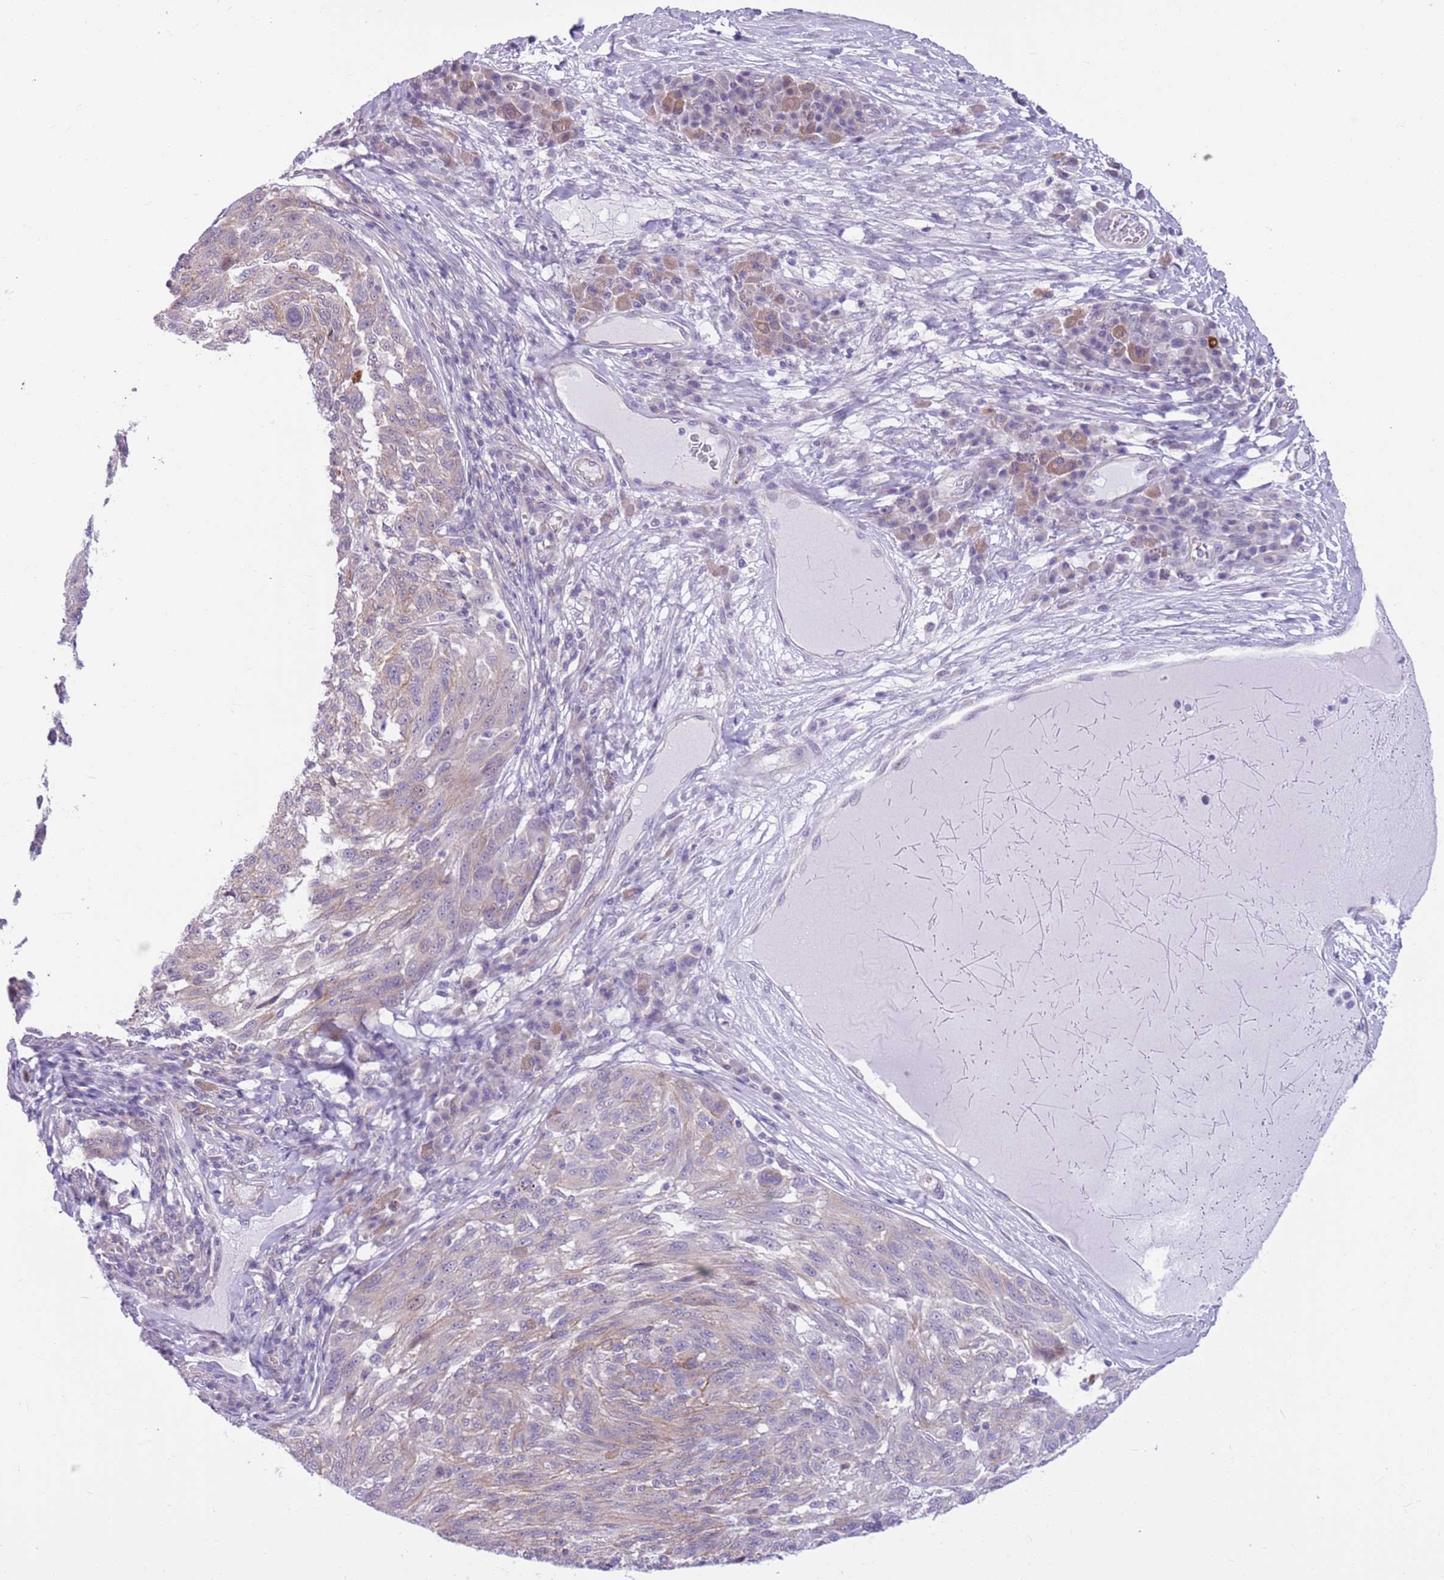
{"staining": {"intensity": "negative", "quantity": "none", "location": "none"}, "tissue": "melanoma", "cell_type": "Tumor cells", "image_type": "cancer", "snomed": [{"axis": "morphology", "description": "Malignant melanoma, NOS"}, {"axis": "topography", "description": "Skin"}], "caption": "Tumor cells show no significant protein expression in malignant melanoma.", "gene": "PARP8", "patient": {"sex": "male", "age": 53}}